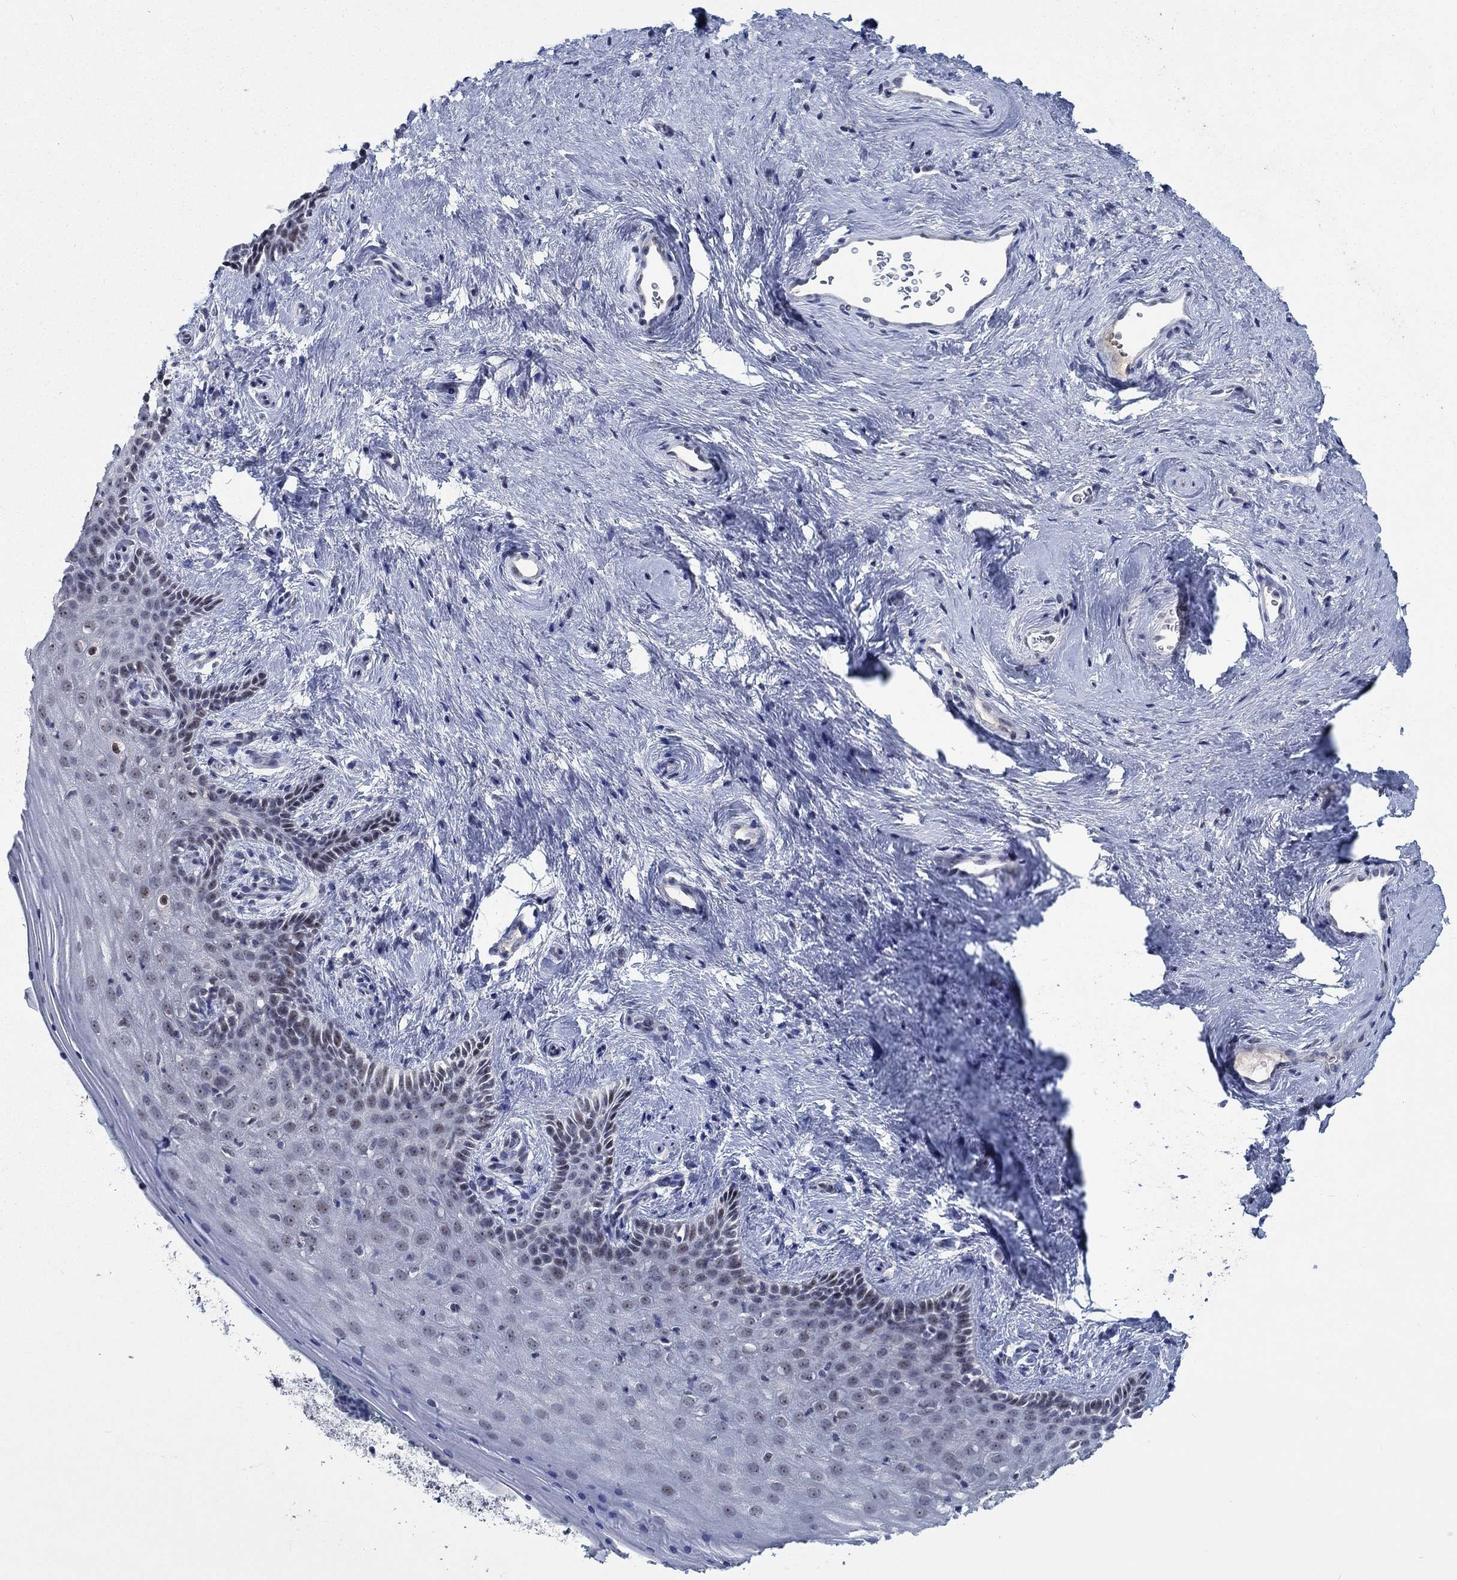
{"staining": {"intensity": "negative", "quantity": "none", "location": "none"}, "tissue": "vagina", "cell_type": "Squamous epithelial cells", "image_type": "normal", "snomed": [{"axis": "morphology", "description": "Normal tissue, NOS"}, {"axis": "topography", "description": "Vagina"}], "caption": "There is no significant staining in squamous epithelial cells of vagina. (Stains: DAB immunohistochemistry with hematoxylin counter stain, Microscopy: brightfield microscopy at high magnification).", "gene": "HTN1", "patient": {"sex": "female", "age": 45}}